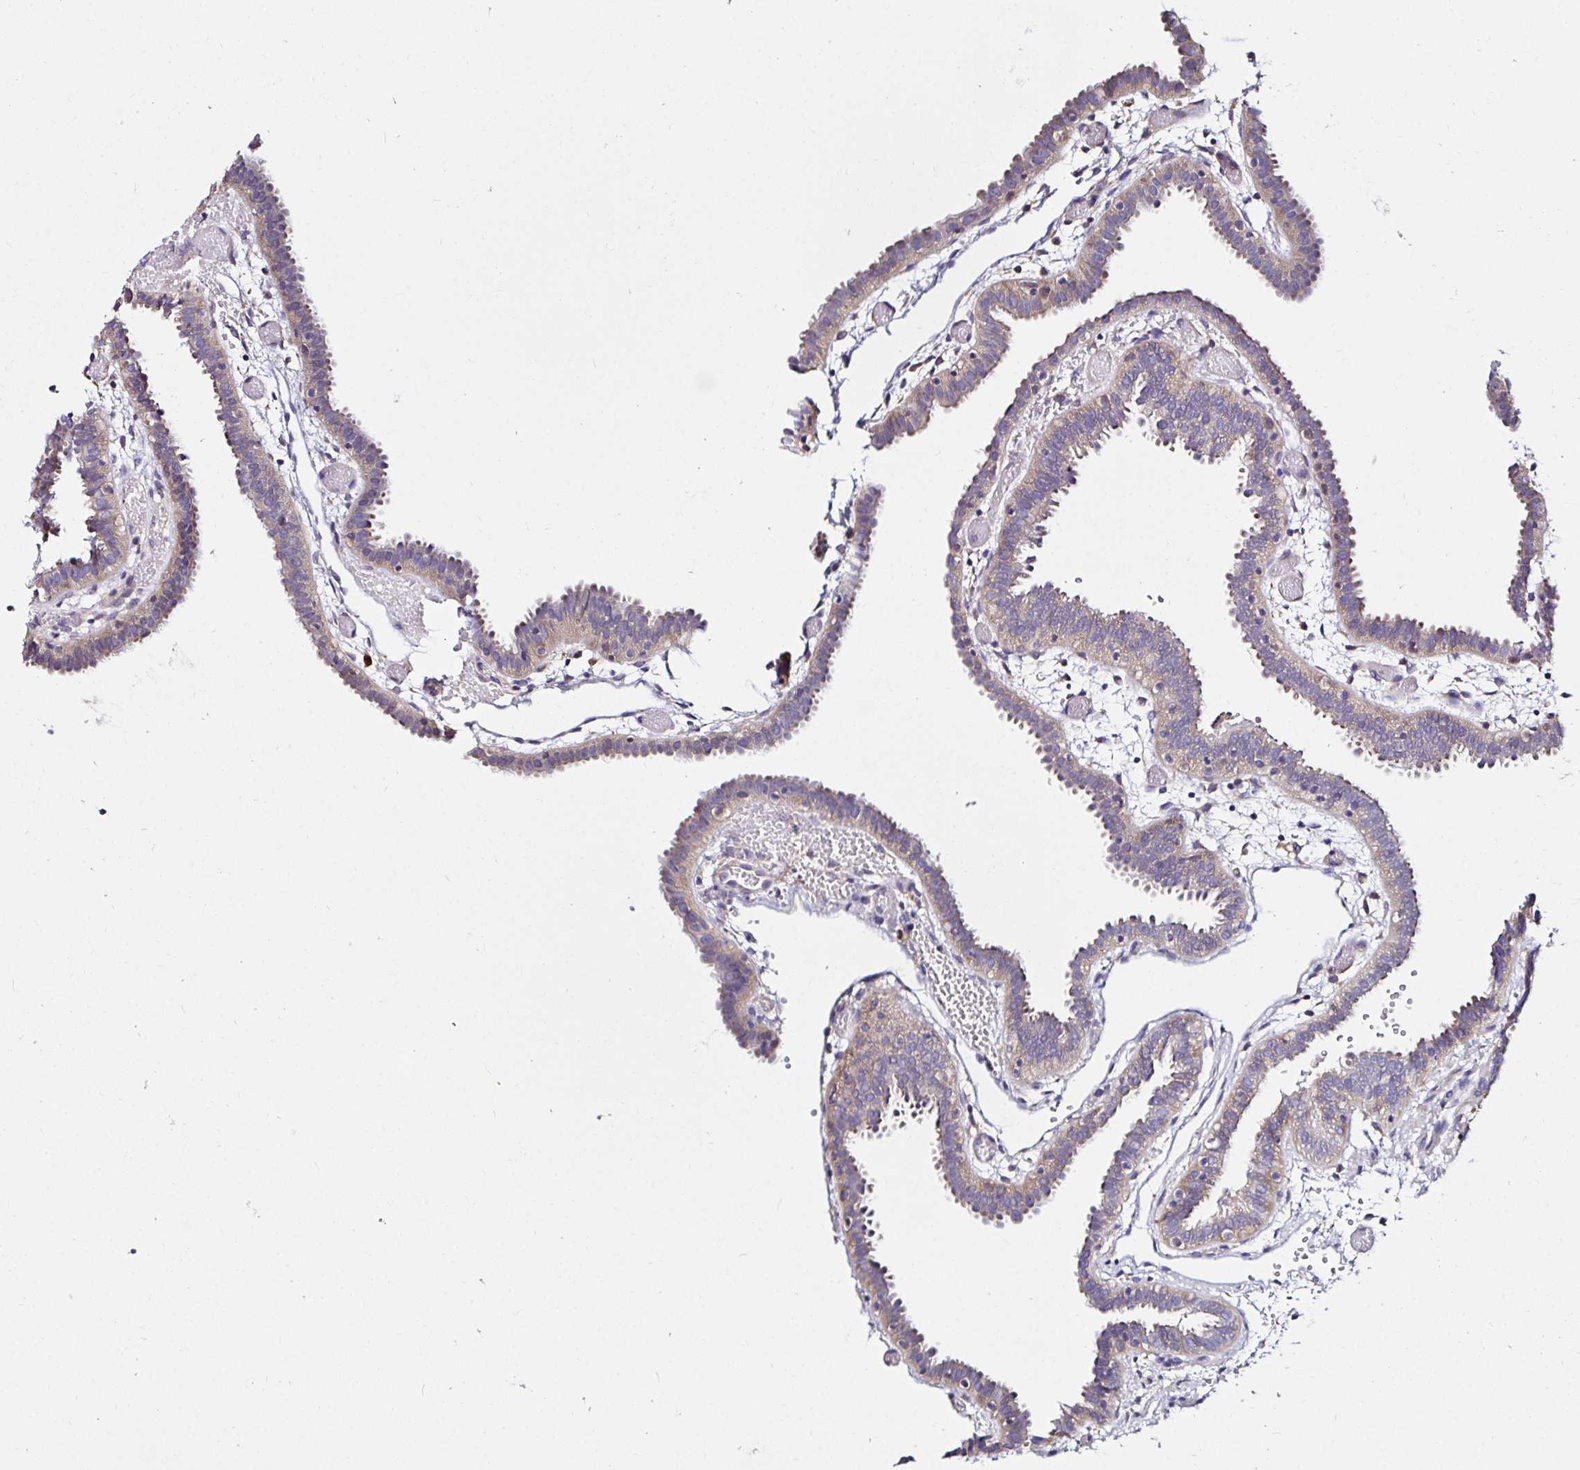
{"staining": {"intensity": "weak", "quantity": "25%-75%", "location": "cytoplasmic/membranous"}, "tissue": "fallopian tube", "cell_type": "Glandular cells", "image_type": "normal", "snomed": [{"axis": "morphology", "description": "Normal tissue, NOS"}, {"axis": "topography", "description": "Fallopian tube"}], "caption": "Immunohistochemical staining of unremarkable fallopian tube demonstrates low levels of weak cytoplasmic/membranous staining in approximately 25%-75% of glandular cells.", "gene": "VSIG2", "patient": {"sex": "female", "age": 37}}